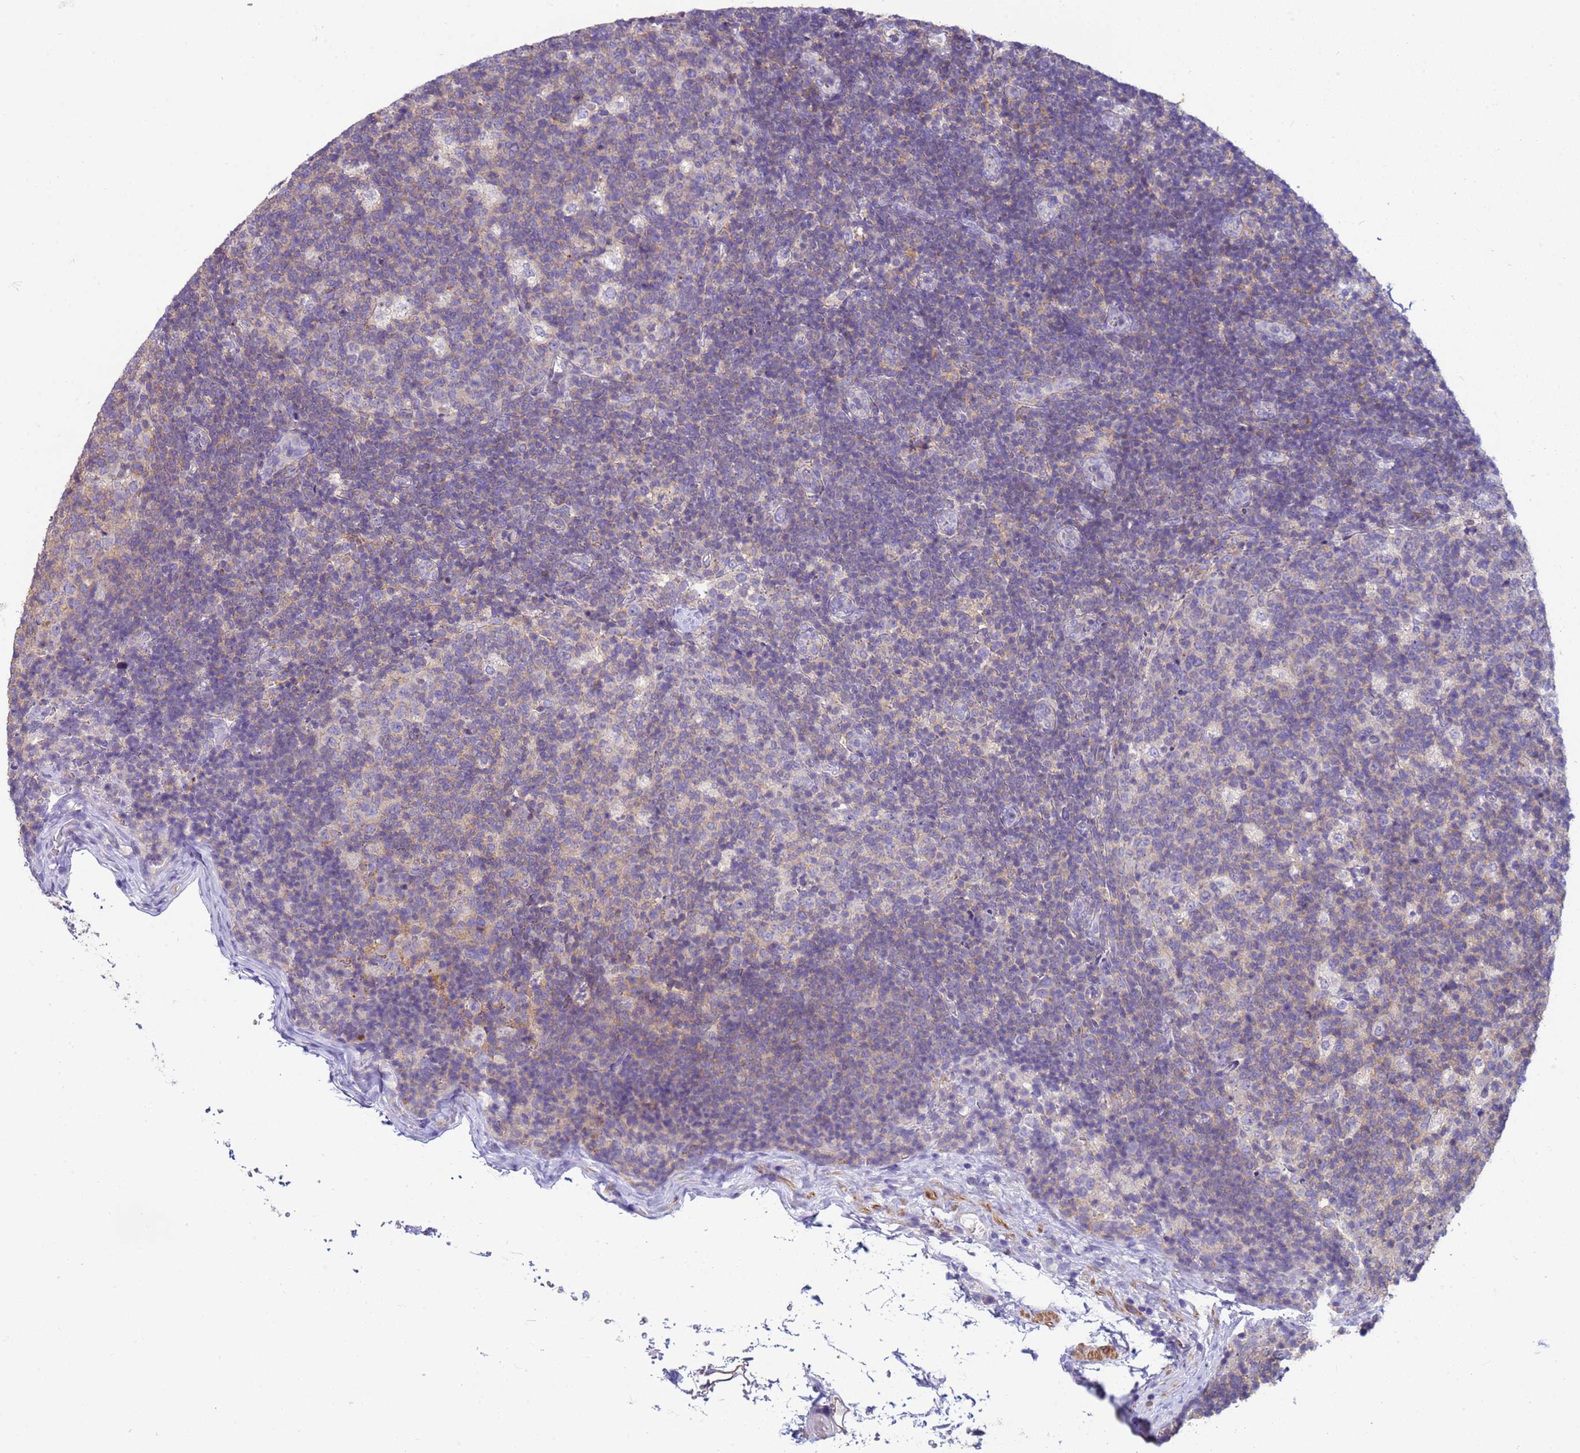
{"staining": {"intensity": "weak", "quantity": "<25%", "location": "cytoplasmic/membranous"}, "tissue": "lymph node", "cell_type": "Germinal center cells", "image_type": "normal", "snomed": [{"axis": "morphology", "description": "Normal tissue, NOS"}, {"axis": "topography", "description": "Lymph node"}], "caption": "IHC image of unremarkable human lymph node stained for a protein (brown), which demonstrates no expression in germinal center cells.", "gene": "KLHL13", "patient": {"sex": "female", "age": 31}}